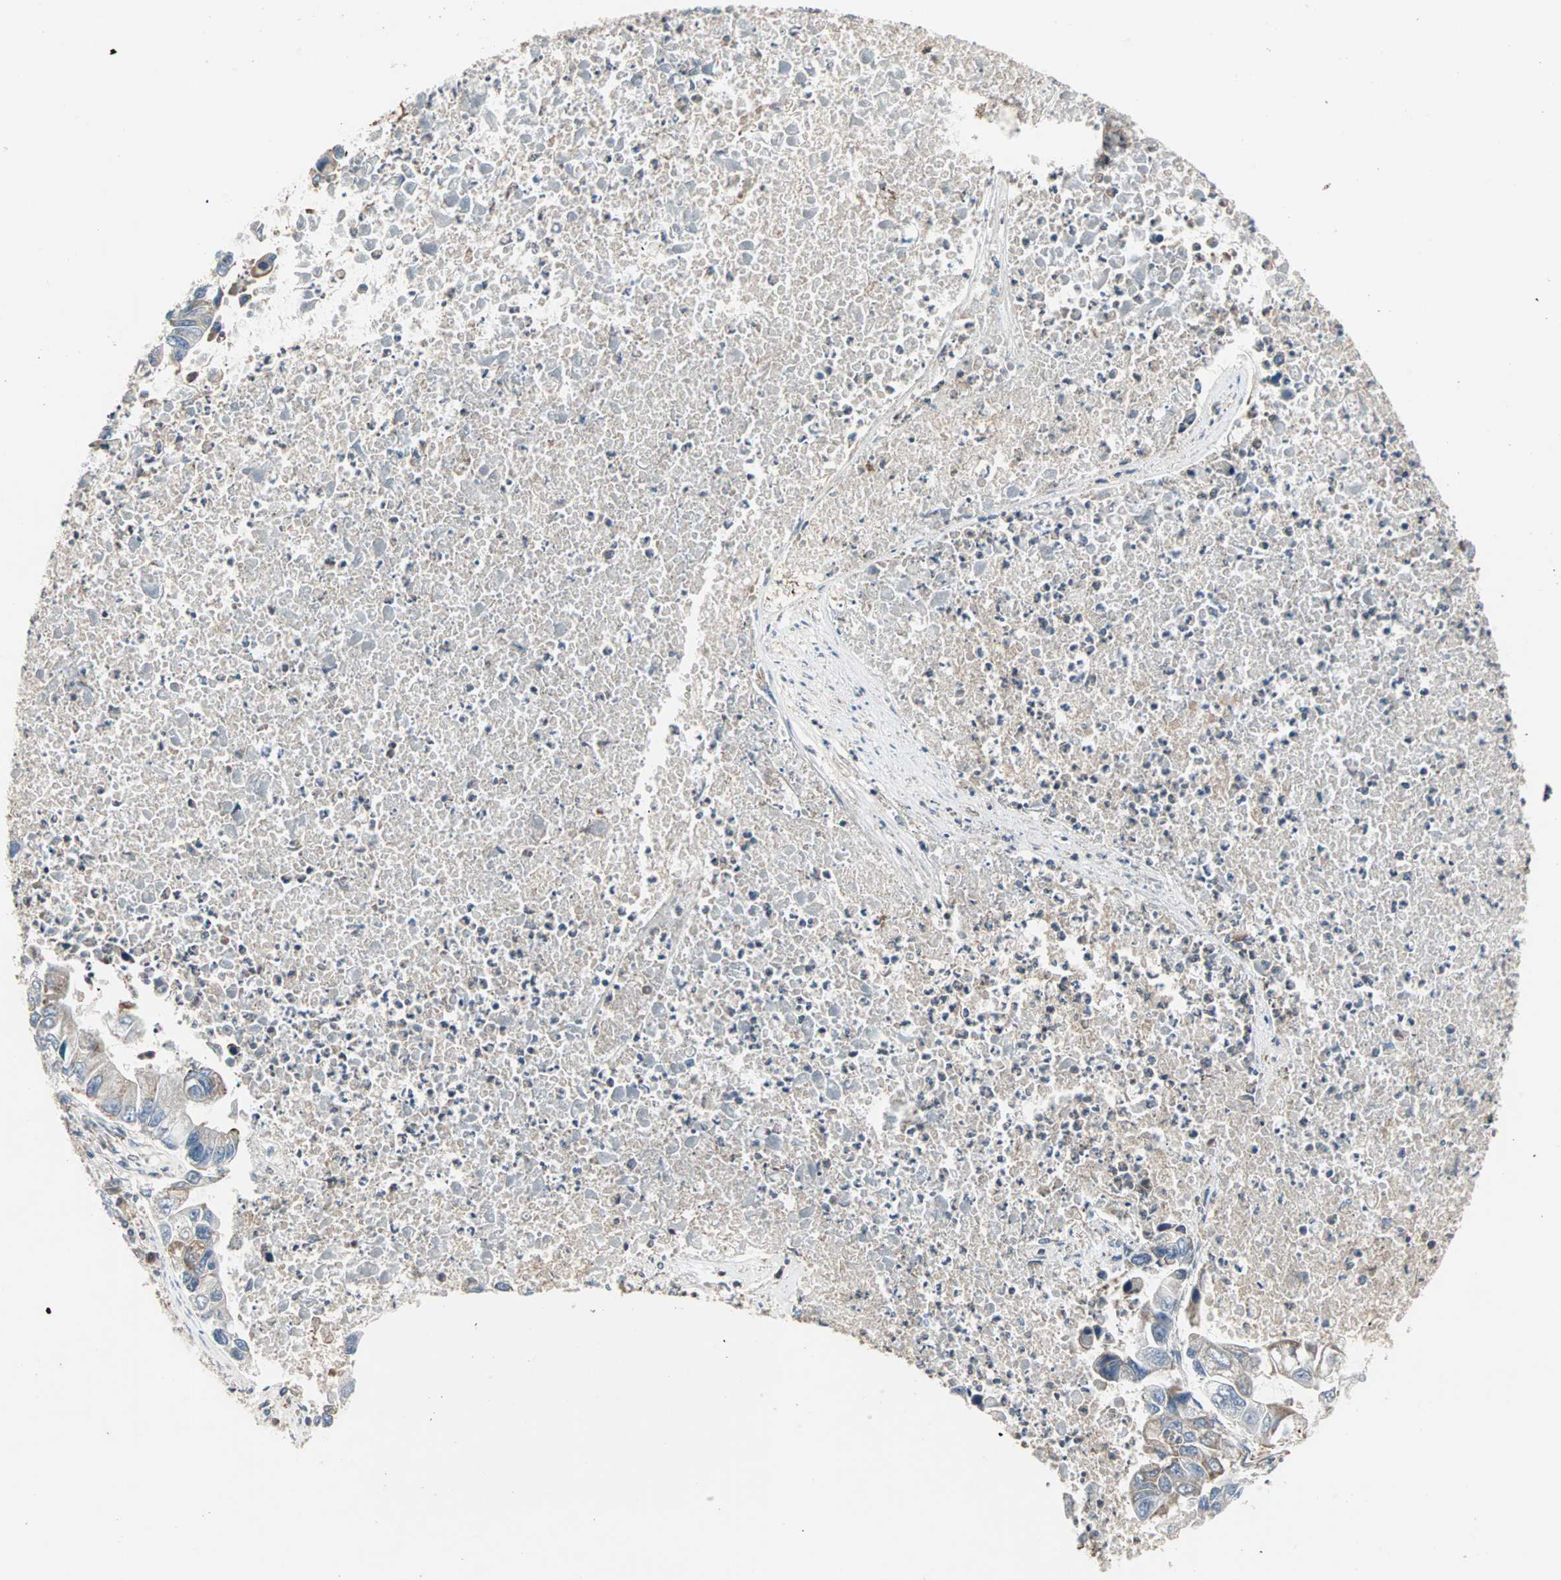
{"staining": {"intensity": "weak", "quantity": "<25%", "location": "cytoplasmic/membranous"}, "tissue": "lung cancer", "cell_type": "Tumor cells", "image_type": "cancer", "snomed": [{"axis": "morphology", "description": "Adenocarcinoma, NOS"}, {"axis": "topography", "description": "Lung"}], "caption": "Tumor cells show no significant protein positivity in lung cancer.", "gene": "GNAI2", "patient": {"sex": "female", "age": 51}}